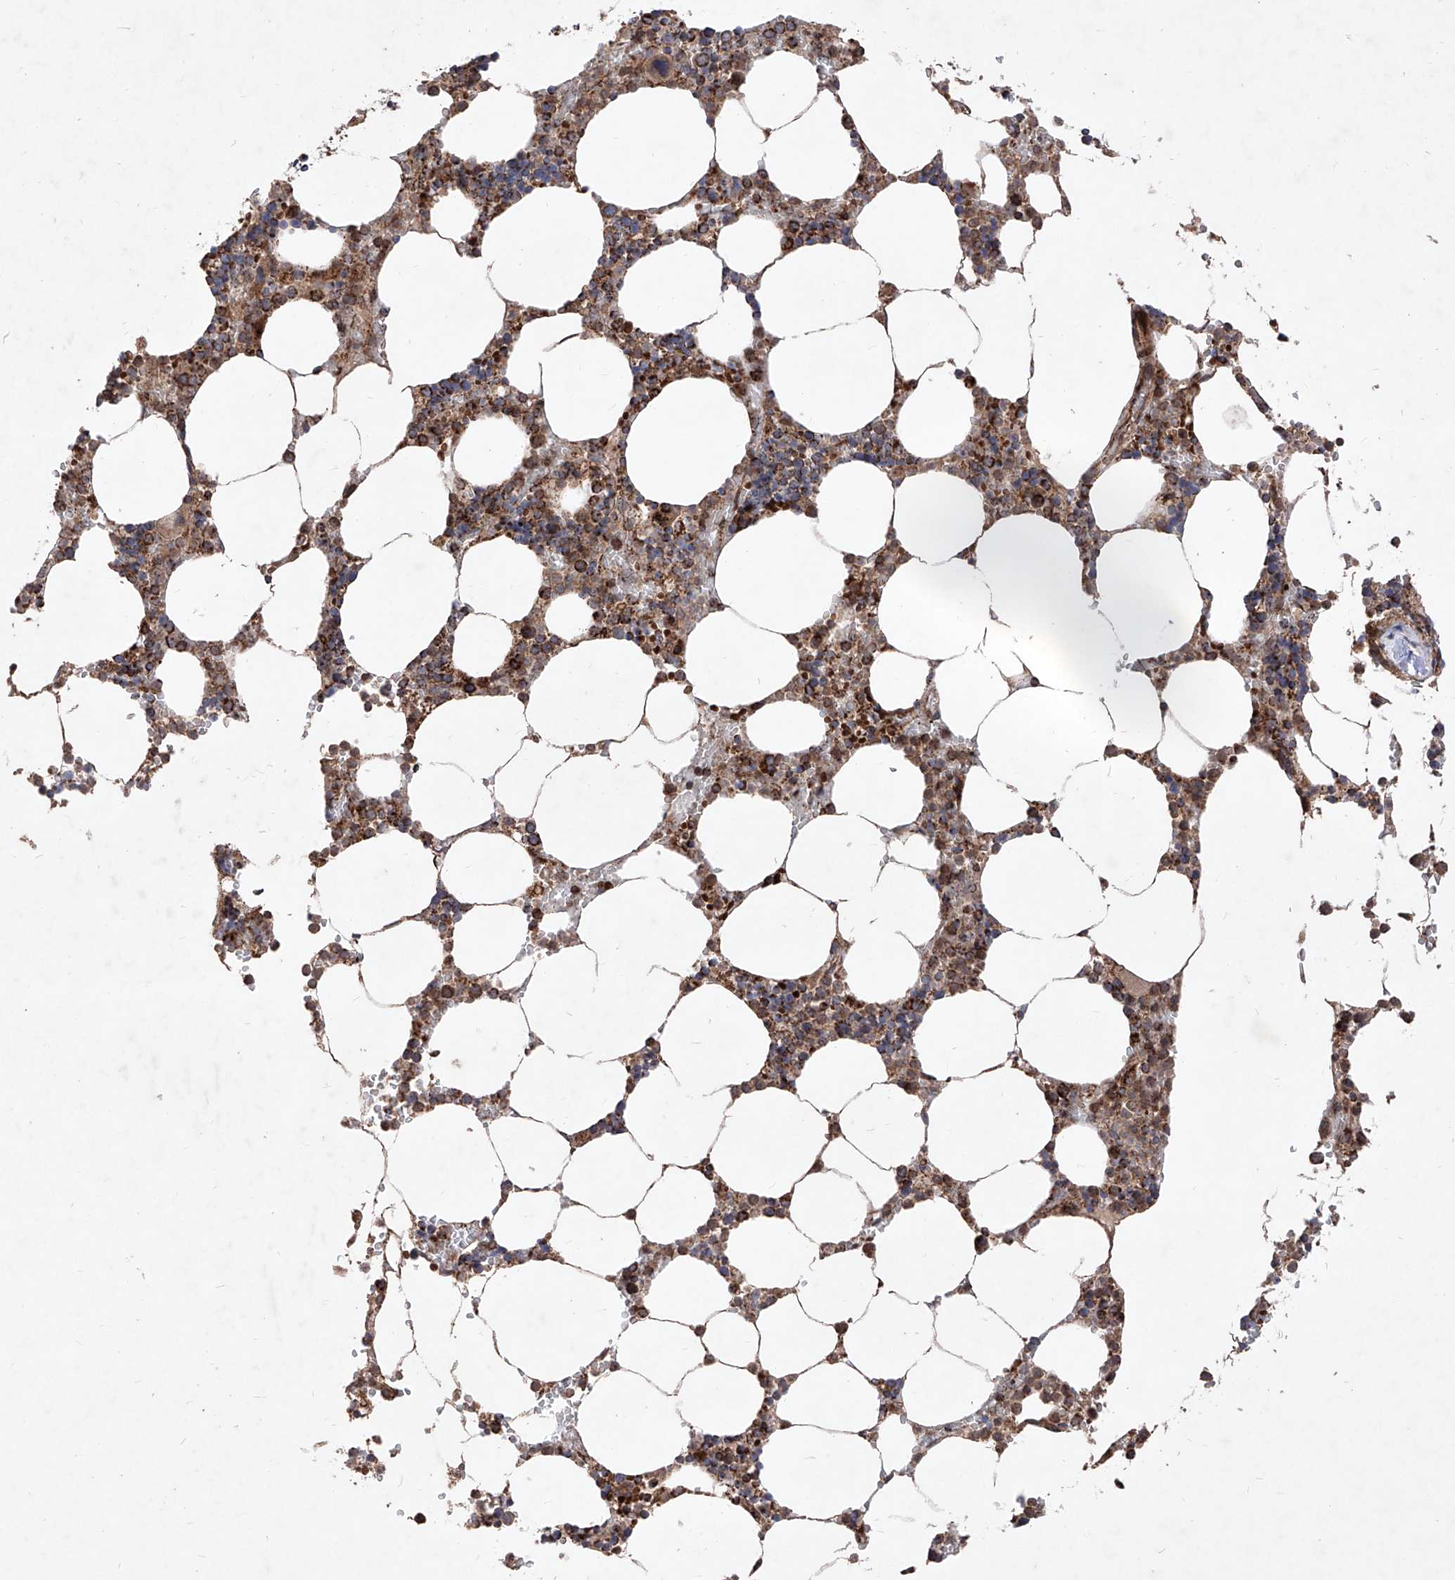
{"staining": {"intensity": "strong", "quantity": "25%-75%", "location": "cytoplasmic/membranous"}, "tissue": "bone marrow", "cell_type": "Hematopoietic cells", "image_type": "normal", "snomed": [{"axis": "morphology", "description": "Normal tissue, NOS"}, {"axis": "topography", "description": "Bone marrow"}], "caption": "The histopathology image exhibits staining of unremarkable bone marrow, revealing strong cytoplasmic/membranous protein positivity (brown color) within hematopoietic cells.", "gene": "SEMA6A", "patient": {"sex": "male", "age": 70}}